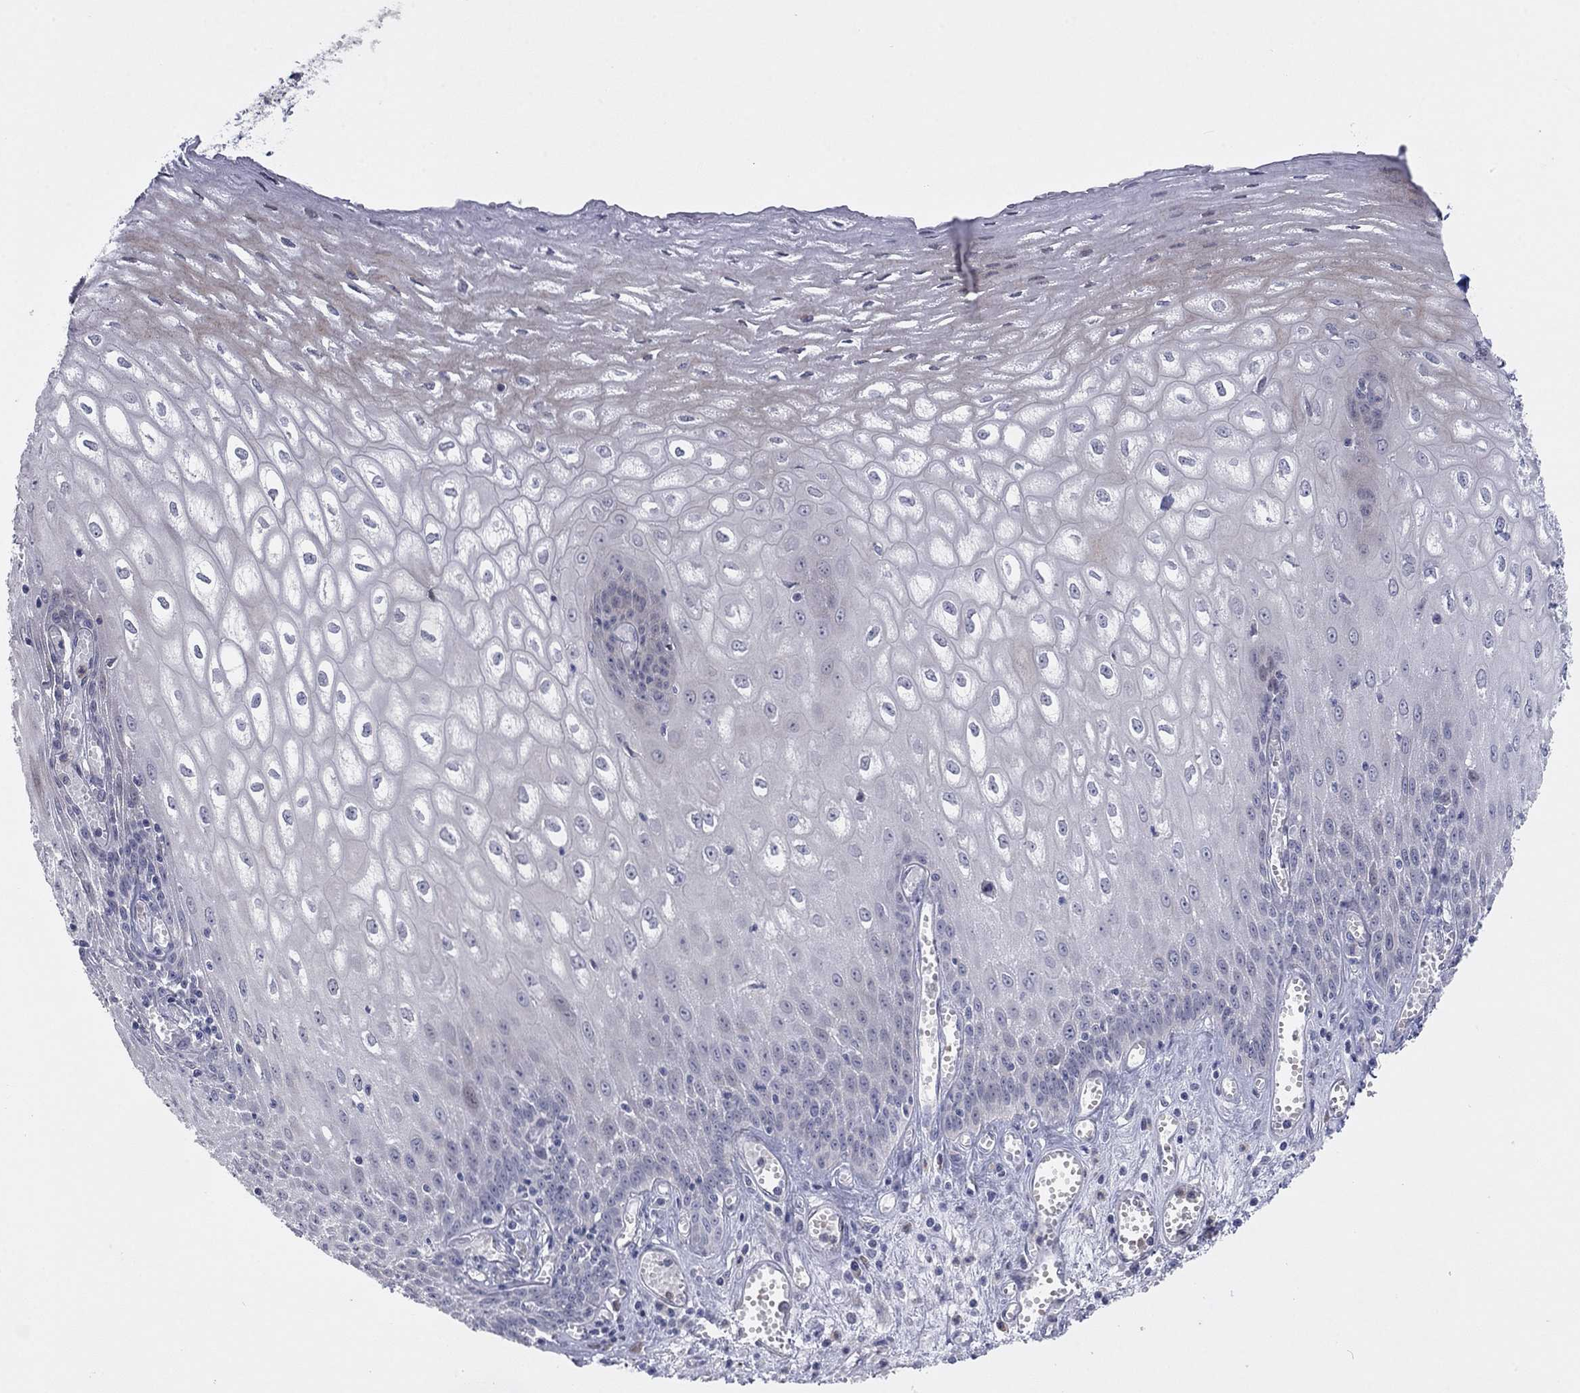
{"staining": {"intensity": "moderate", "quantity": "<25%", "location": "cytoplasmic/membranous"}, "tissue": "esophagus", "cell_type": "Squamous epithelial cells", "image_type": "normal", "snomed": [{"axis": "morphology", "description": "Normal tissue, NOS"}, {"axis": "topography", "description": "Esophagus"}], "caption": "Squamous epithelial cells exhibit low levels of moderate cytoplasmic/membranous expression in approximately <25% of cells in unremarkable human esophagus. The staining was performed using DAB (3,3'-diaminobenzidine) to visualize the protein expression in brown, while the nuclei were stained in blue with hematoxylin (Magnification: 20x).", "gene": "TTC21B", "patient": {"sex": "male", "age": 58}}